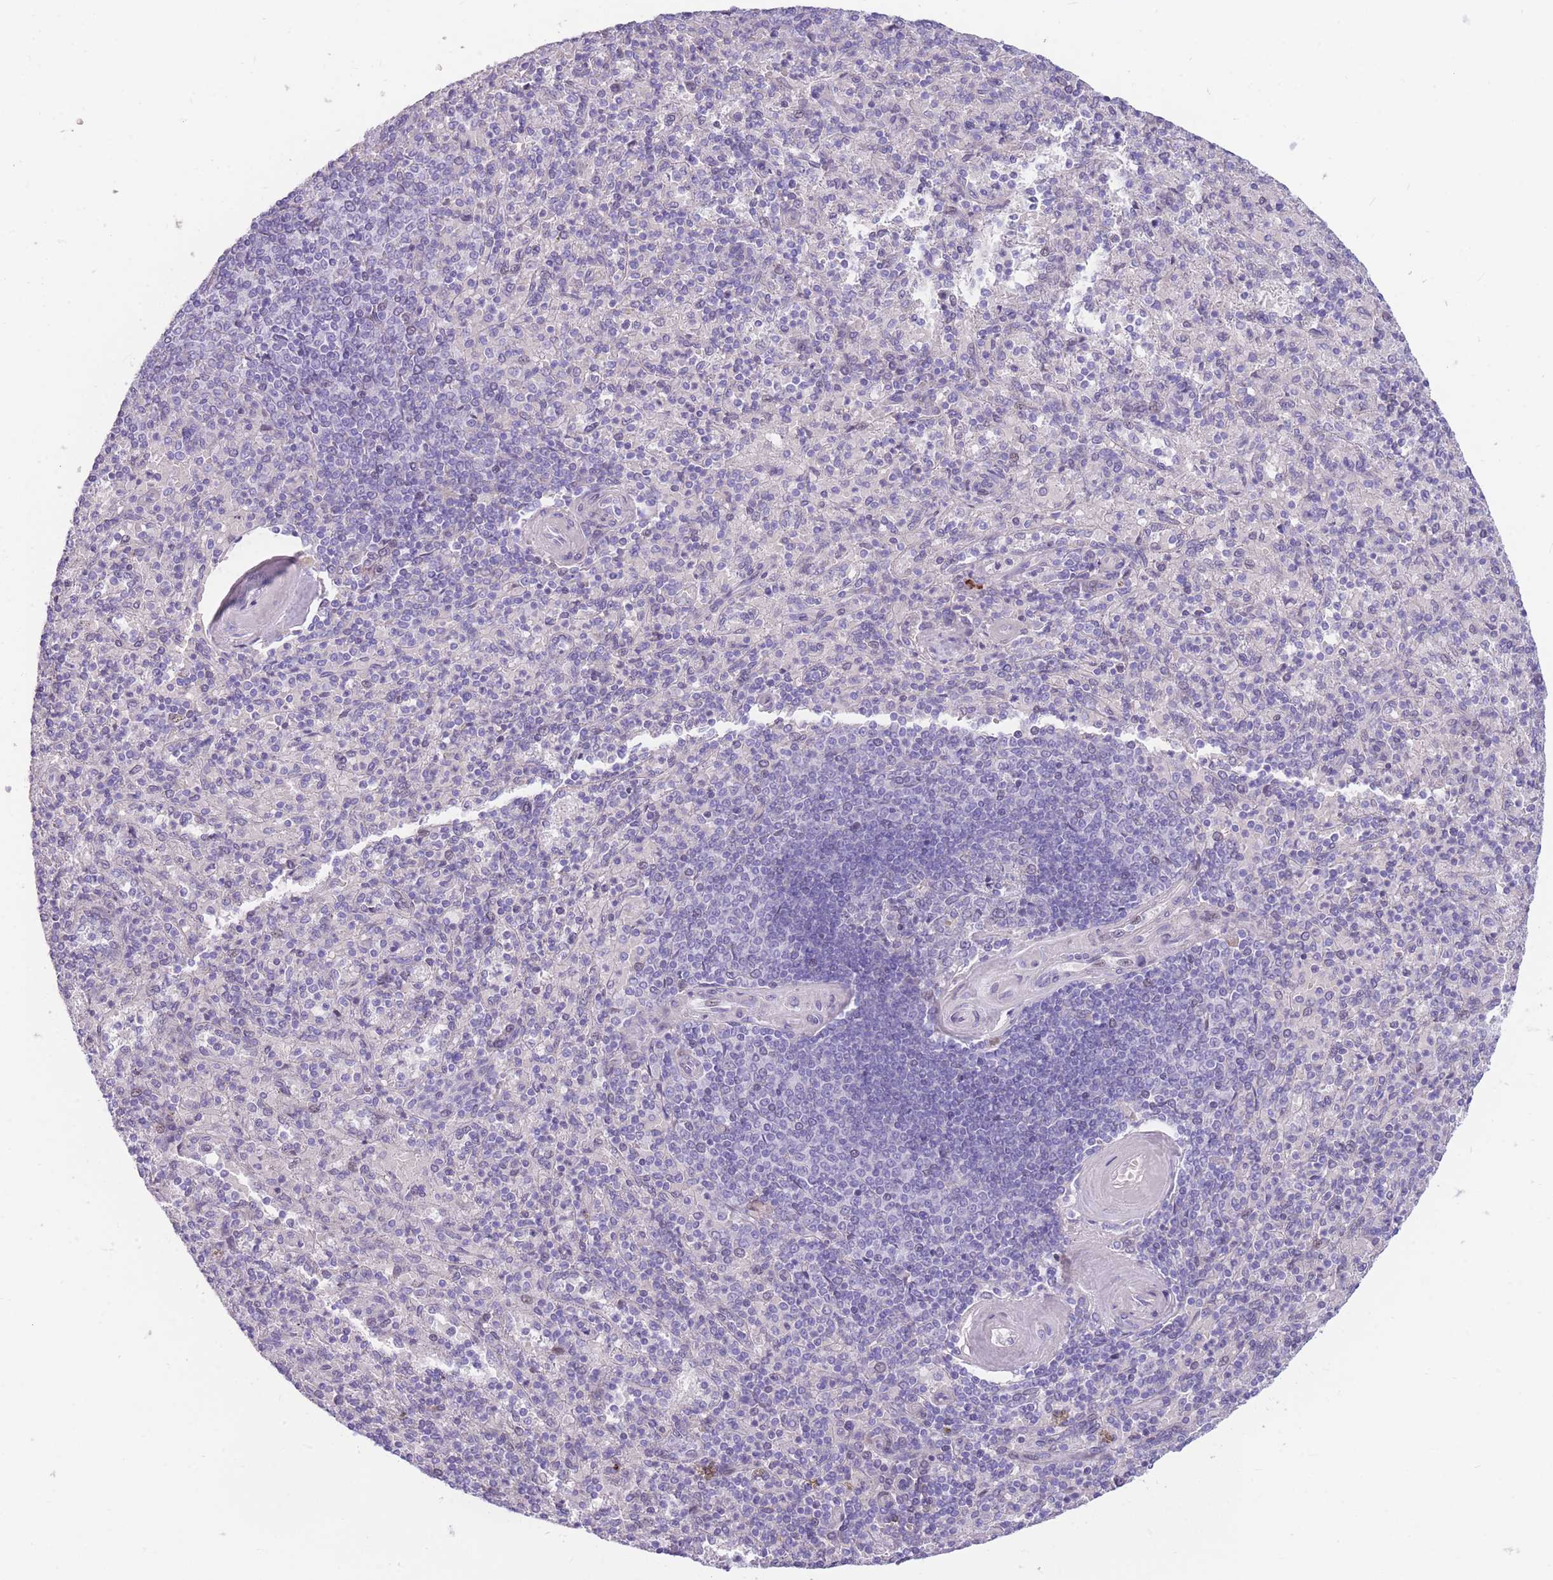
{"staining": {"intensity": "negative", "quantity": "none", "location": "none"}, "tissue": "spleen", "cell_type": "Cells in red pulp", "image_type": "normal", "snomed": [{"axis": "morphology", "description": "Normal tissue, NOS"}, {"axis": "topography", "description": "Spleen"}], "caption": "IHC of normal spleen displays no staining in cells in red pulp. Brightfield microscopy of IHC stained with DAB (3,3'-diaminobenzidine) (brown) and hematoxylin (blue), captured at high magnification.", "gene": "SHCBP1", "patient": {"sex": "male", "age": 82}}